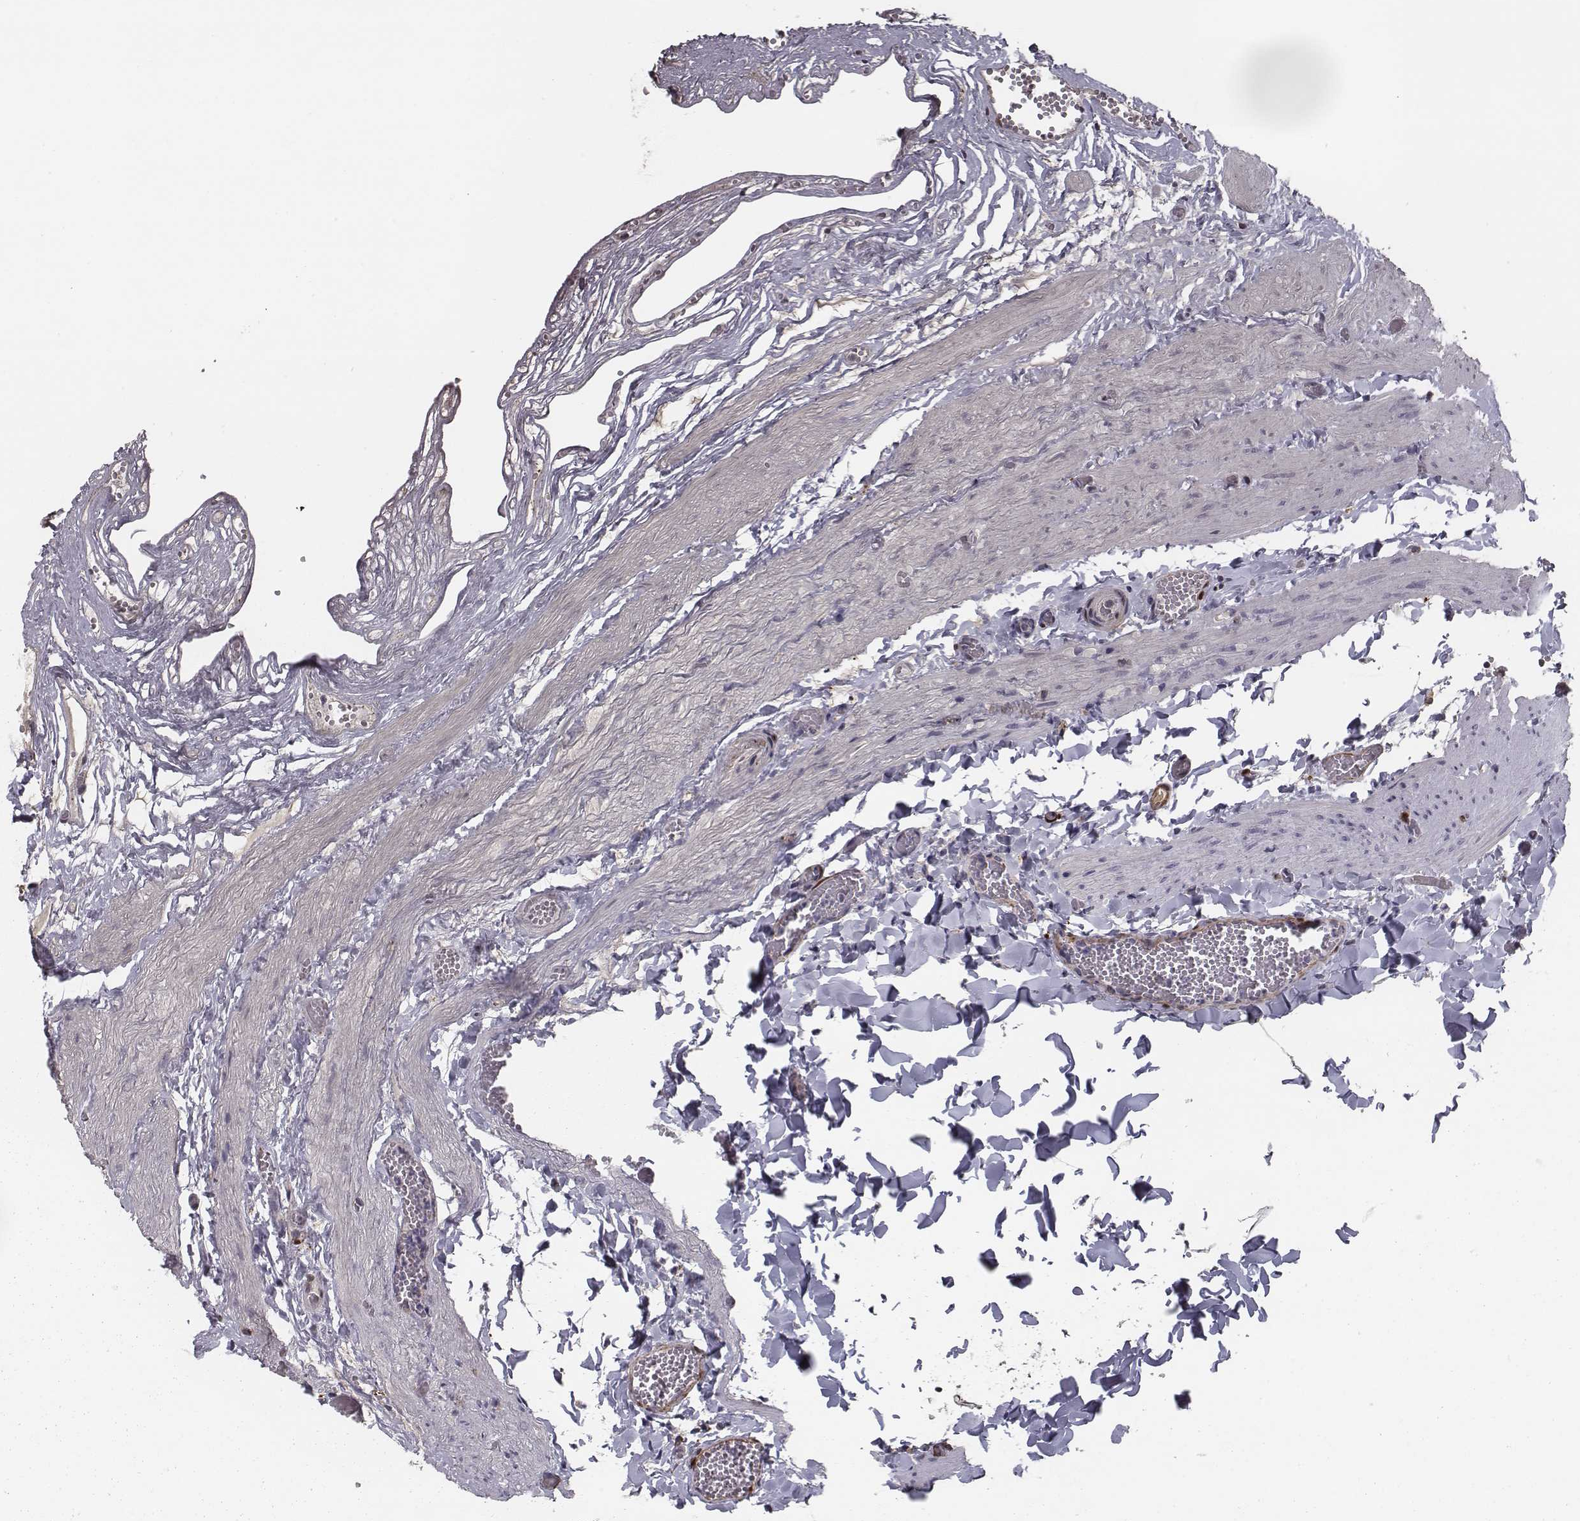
{"staining": {"intensity": "moderate", "quantity": ">75%", "location": "cytoplasmic/membranous"}, "tissue": "gallbladder", "cell_type": "Glandular cells", "image_type": "normal", "snomed": [{"axis": "morphology", "description": "Normal tissue, NOS"}, {"axis": "topography", "description": "Gallbladder"}, {"axis": "topography", "description": "Peripheral nerve tissue"}], "caption": "Immunohistochemical staining of unremarkable gallbladder reveals medium levels of moderate cytoplasmic/membranous staining in approximately >75% of glandular cells. (Stains: DAB (3,3'-diaminobenzidine) in brown, nuclei in blue, Microscopy: brightfield microscopy at high magnification).", "gene": "ISYNA1", "patient": {"sex": "male", "age": 17}}